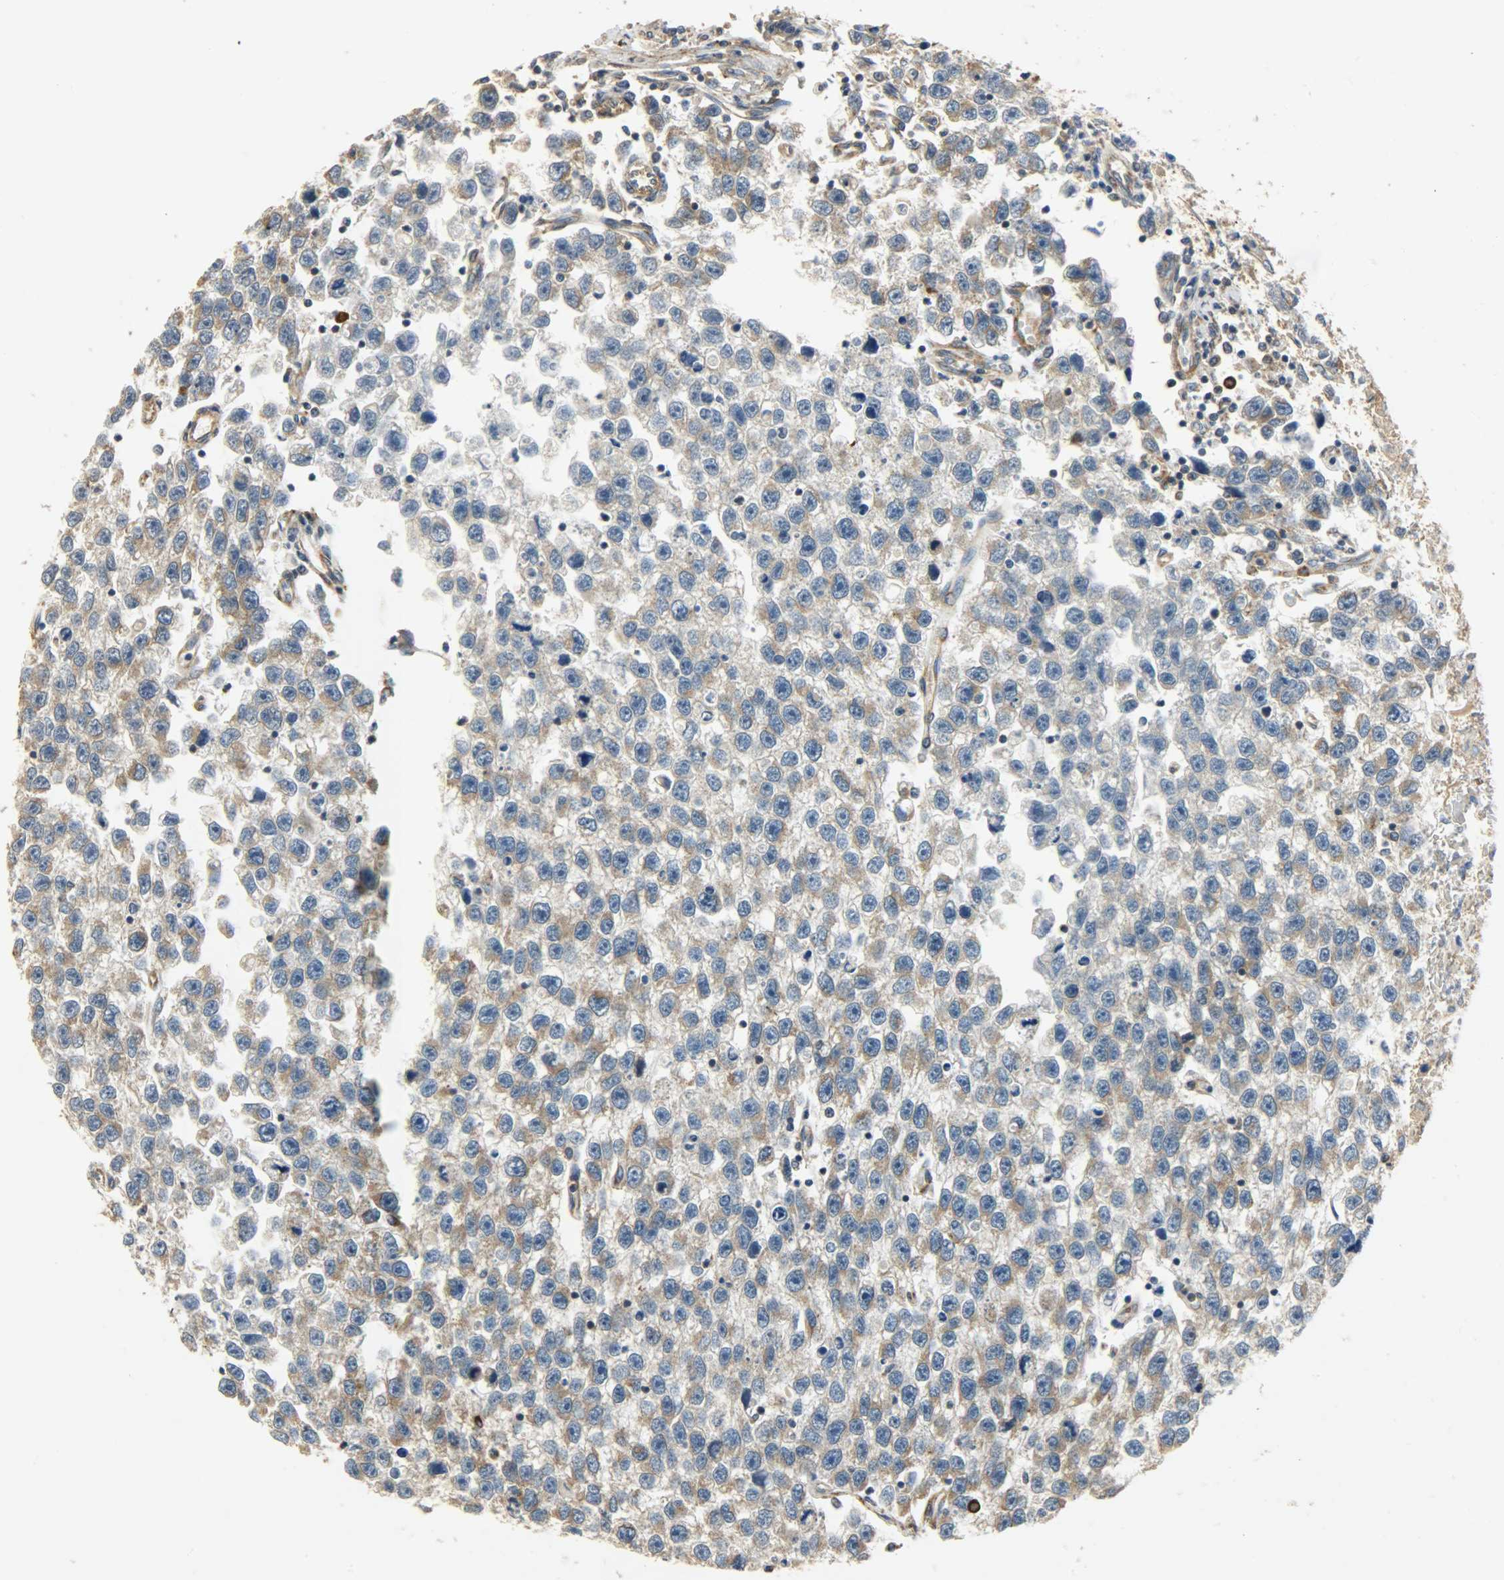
{"staining": {"intensity": "moderate", "quantity": ">75%", "location": "cytoplasmic/membranous"}, "tissue": "testis cancer", "cell_type": "Tumor cells", "image_type": "cancer", "snomed": [{"axis": "morphology", "description": "Seminoma, NOS"}, {"axis": "topography", "description": "Testis"}], "caption": "Tumor cells display medium levels of moderate cytoplasmic/membranous expression in approximately >75% of cells in human testis seminoma.", "gene": "C1orf198", "patient": {"sex": "male", "age": 33}}